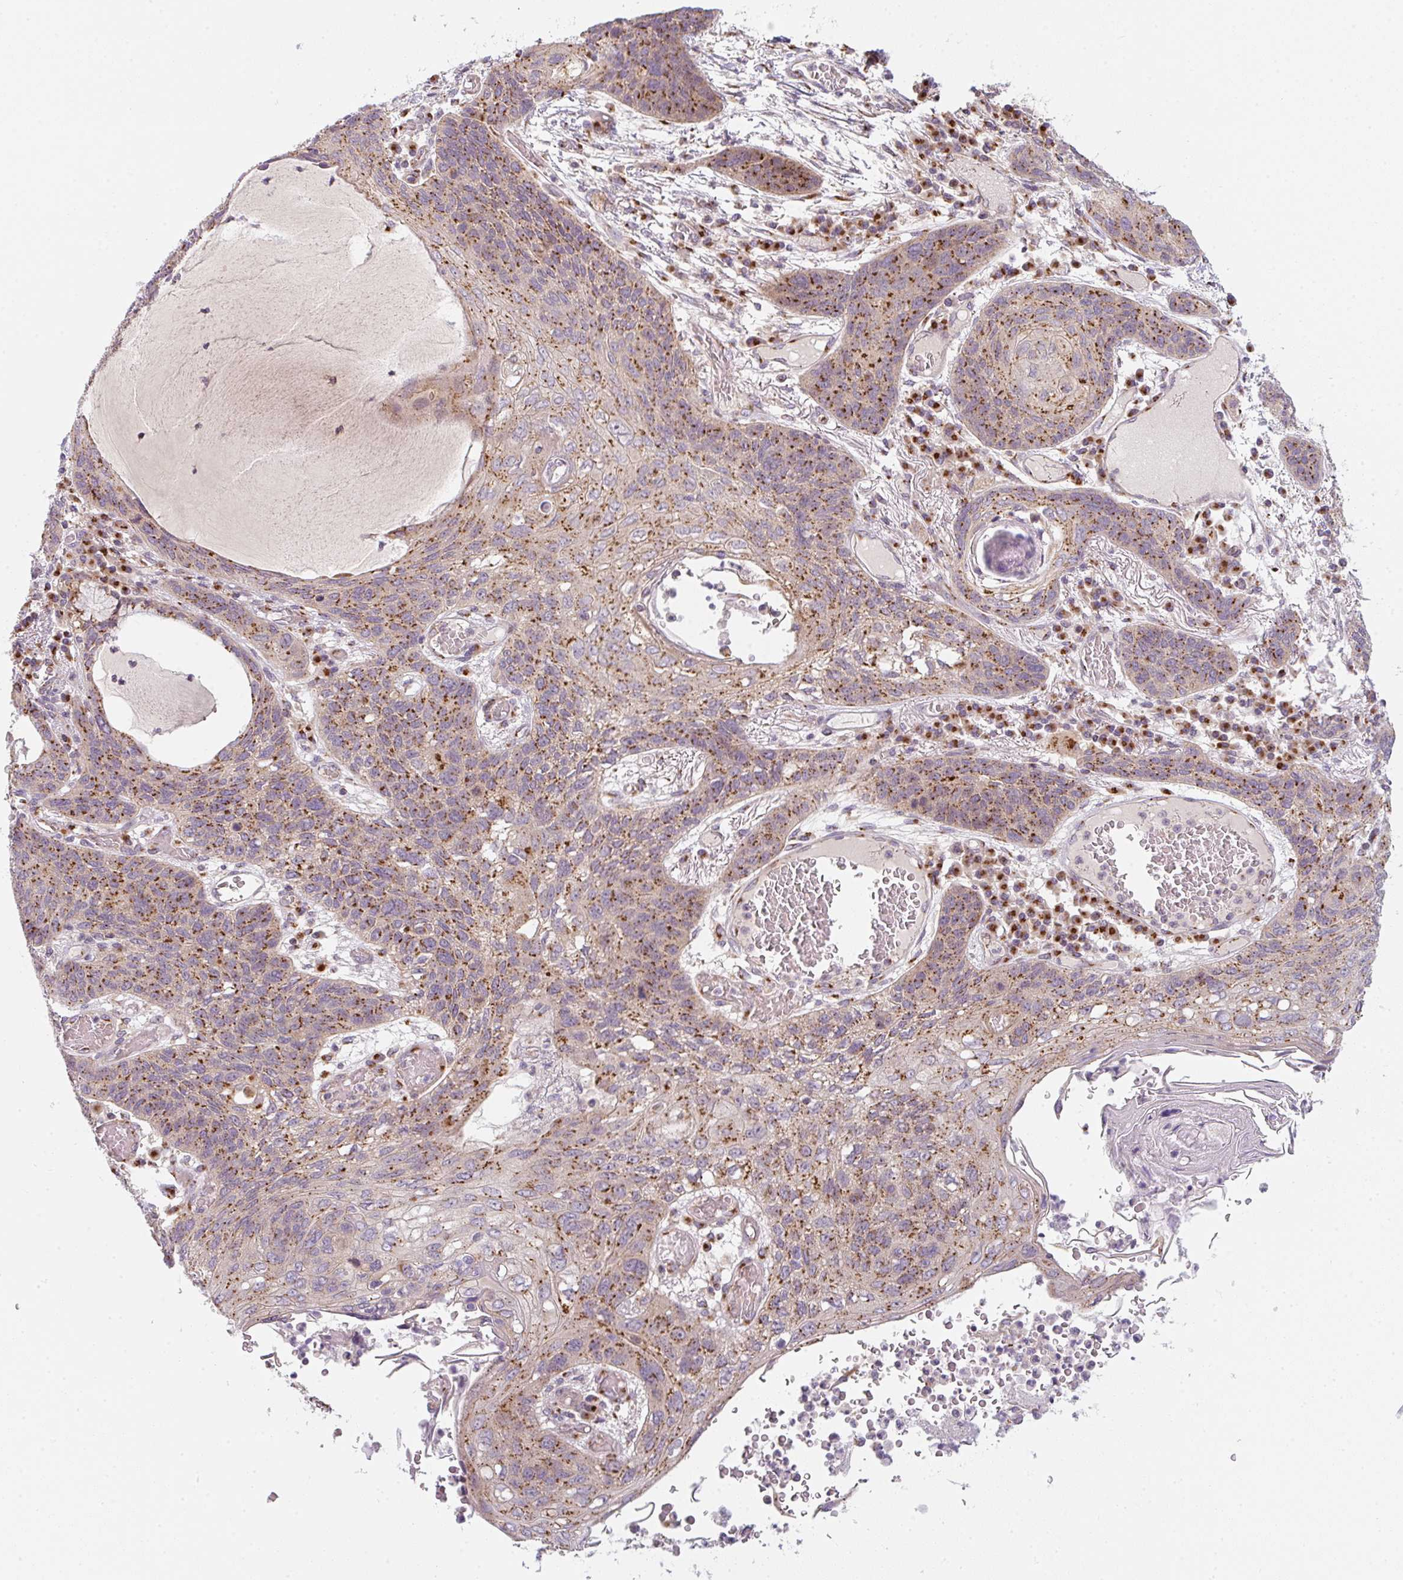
{"staining": {"intensity": "strong", "quantity": ">75%", "location": "cytoplasmic/membranous"}, "tissue": "lung cancer", "cell_type": "Tumor cells", "image_type": "cancer", "snomed": [{"axis": "morphology", "description": "Squamous cell carcinoma, NOS"}, {"axis": "morphology", "description": "Squamous cell carcinoma, metastatic, NOS"}, {"axis": "topography", "description": "Lymph node"}, {"axis": "topography", "description": "Lung"}], "caption": "Immunohistochemical staining of lung squamous cell carcinoma demonstrates high levels of strong cytoplasmic/membranous staining in about >75% of tumor cells.", "gene": "GVQW3", "patient": {"sex": "male", "age": 41}}